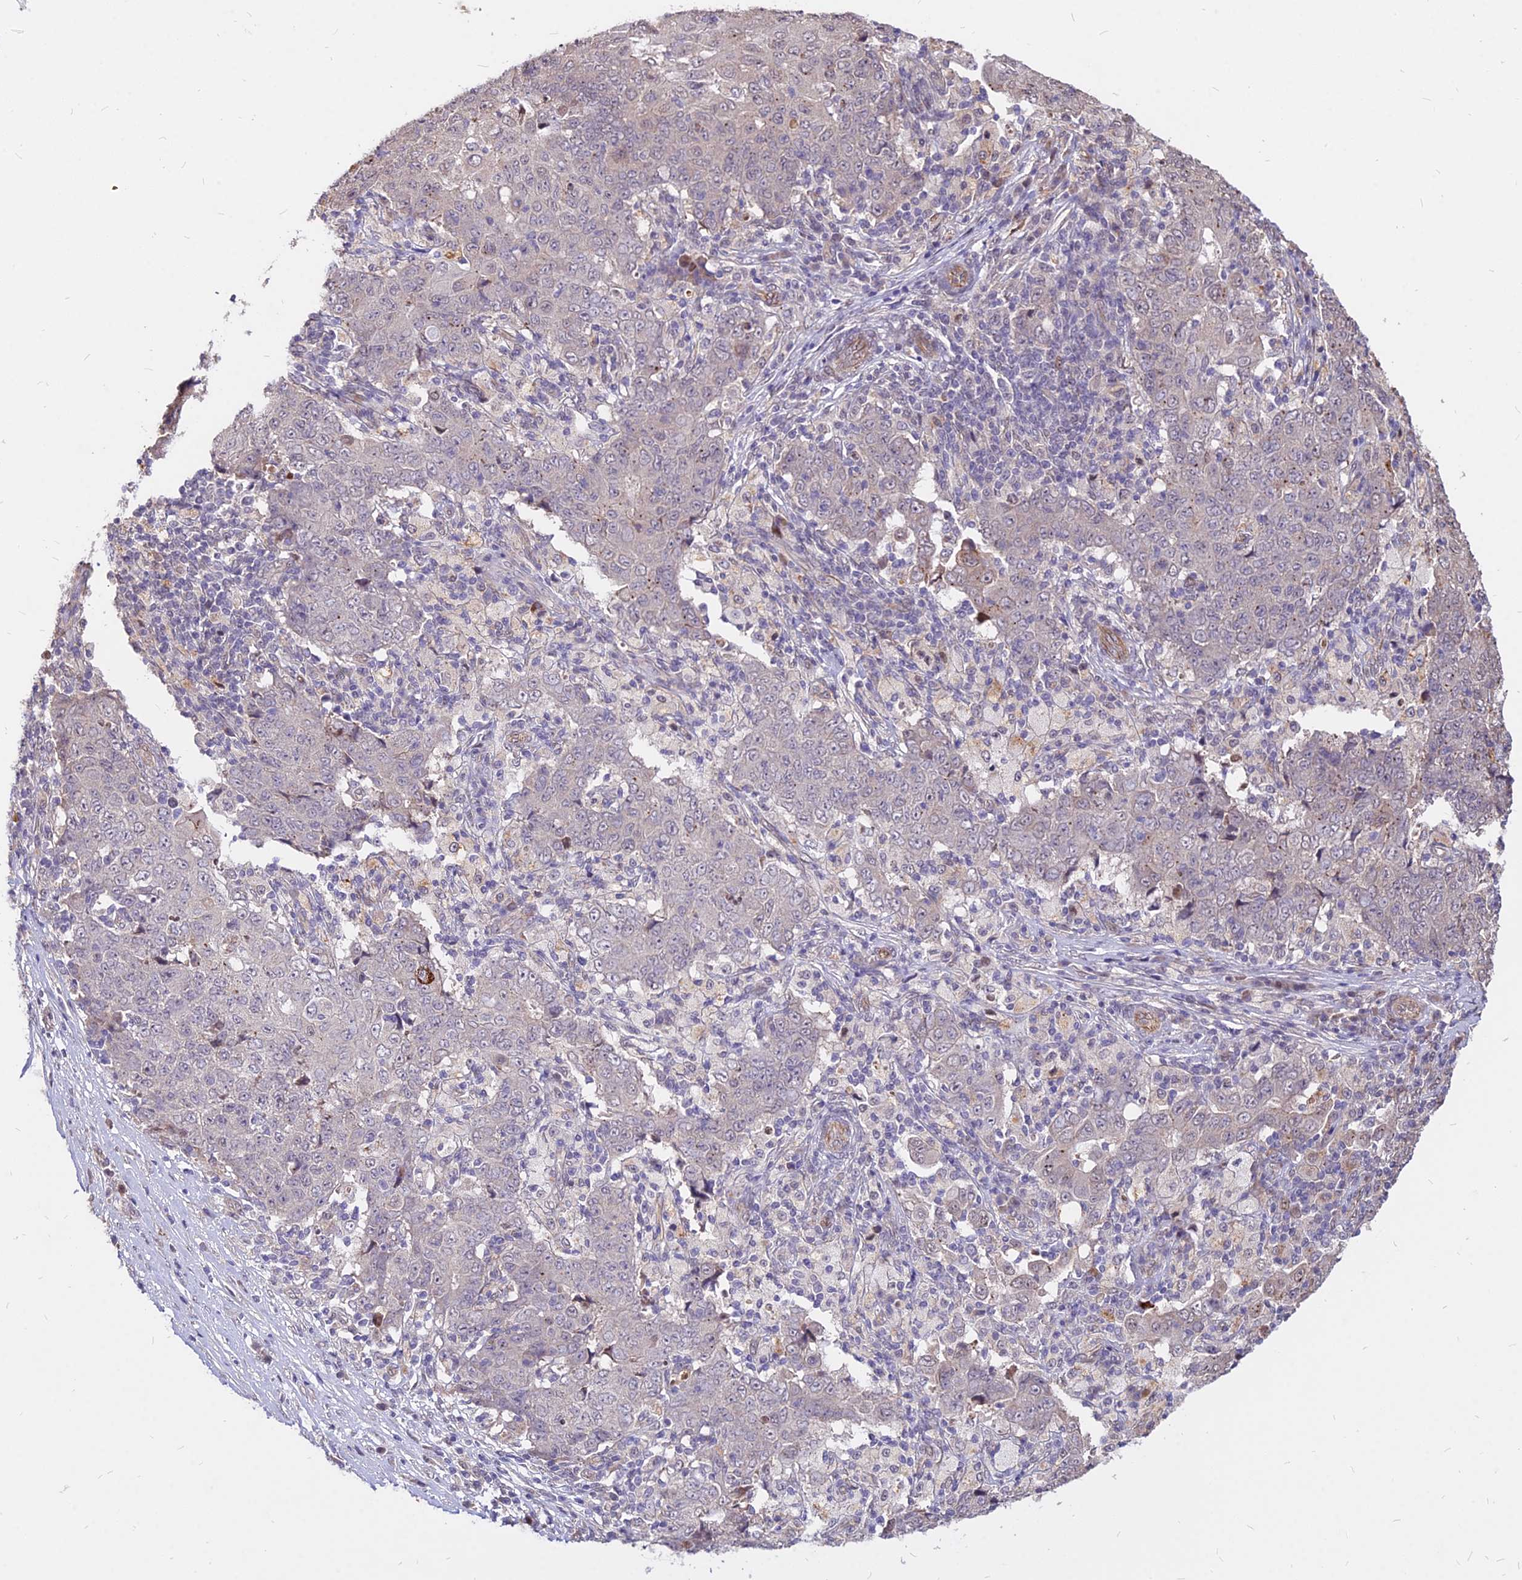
{"staining": {"intensity": "negative", "quantity": "none", "location": "none"}, "tissue": "ovarian cancer", "cell_type": "Tumor cells", "image_type": "cancer", "snomed": [{"axis": "morphology", "description": "Carcinoma, endometroid"}, {"axis": "topography", "description": "Ovary"}], "caption": "A high-resolution photomicrograph shows IHC staining of ovarian endometroid carcinoma, which demonstrates no significant expression in tumor cells. The staining is performed using DAB (3,3'-diaminobenzidine) brown chromogen with nuclei counter-stained in using hematoxylin.", "gene": "C11orf68", "patient": {"sex": "female", "age": 42}}